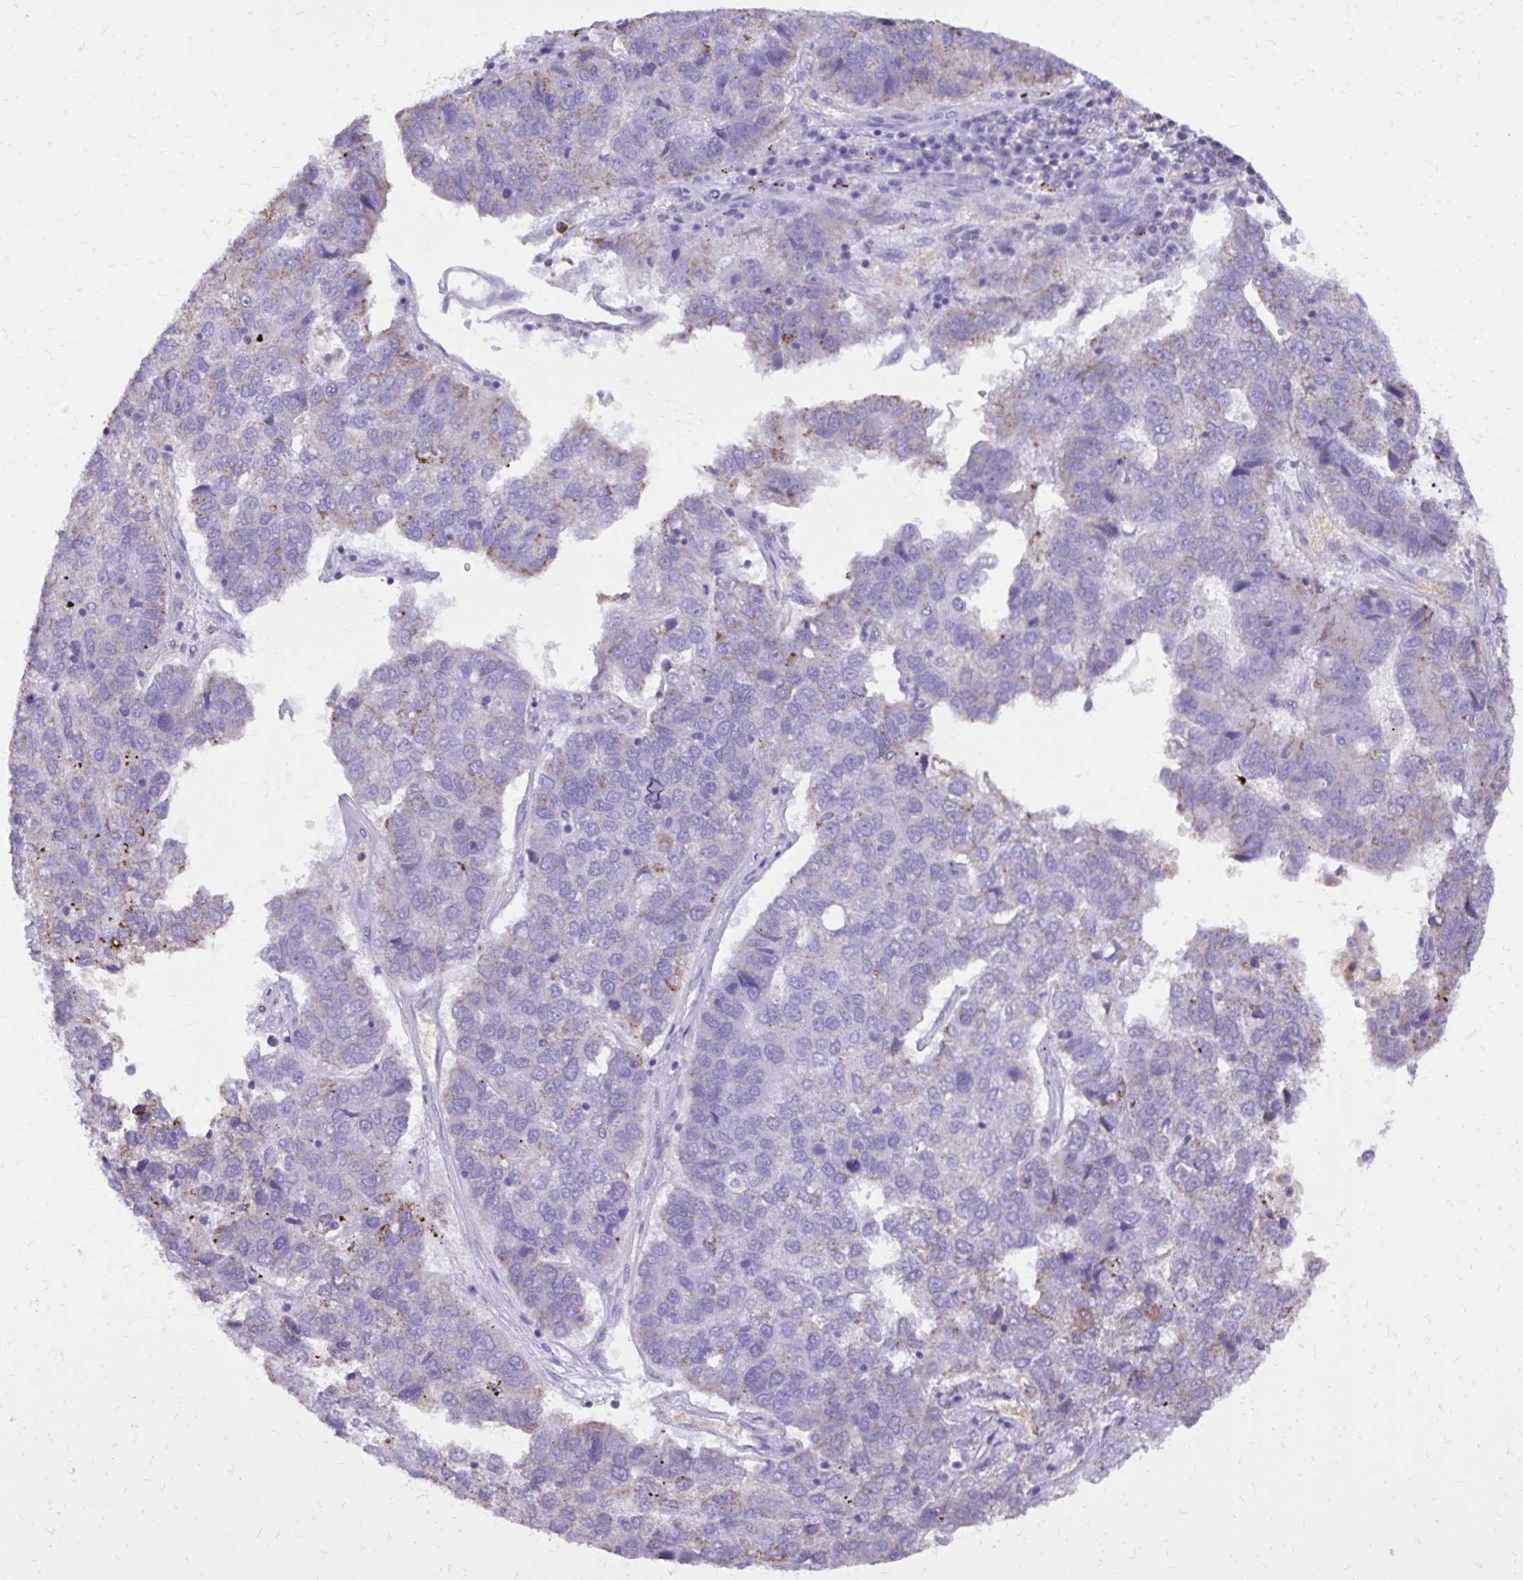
{"staining": {"intensity": "weak", "quantity": "<25%", "location": "cytoplasmic/membranous"}, "tissue": "pancreatic cancer", "cell_type": "Tumor cells", "image_type": "cancer", "snomed": [{"axis": "morphology", "description": "Adenocarcinoma, NOS"}, {"axis": "topography", "description": "Pancreas"}], "caption": "Tumor cells are negative for protein expression in human pancreatic adenocarcinoma. The staining was performed using DAB (3,3'-diaminobenzidine) to visualize the protein expression in brown, while the nuclei were stained in blue with hematoxylin (Magnification: 20x).", "gene": "CAT", "patient": {"sex": "female", "age": 61}}